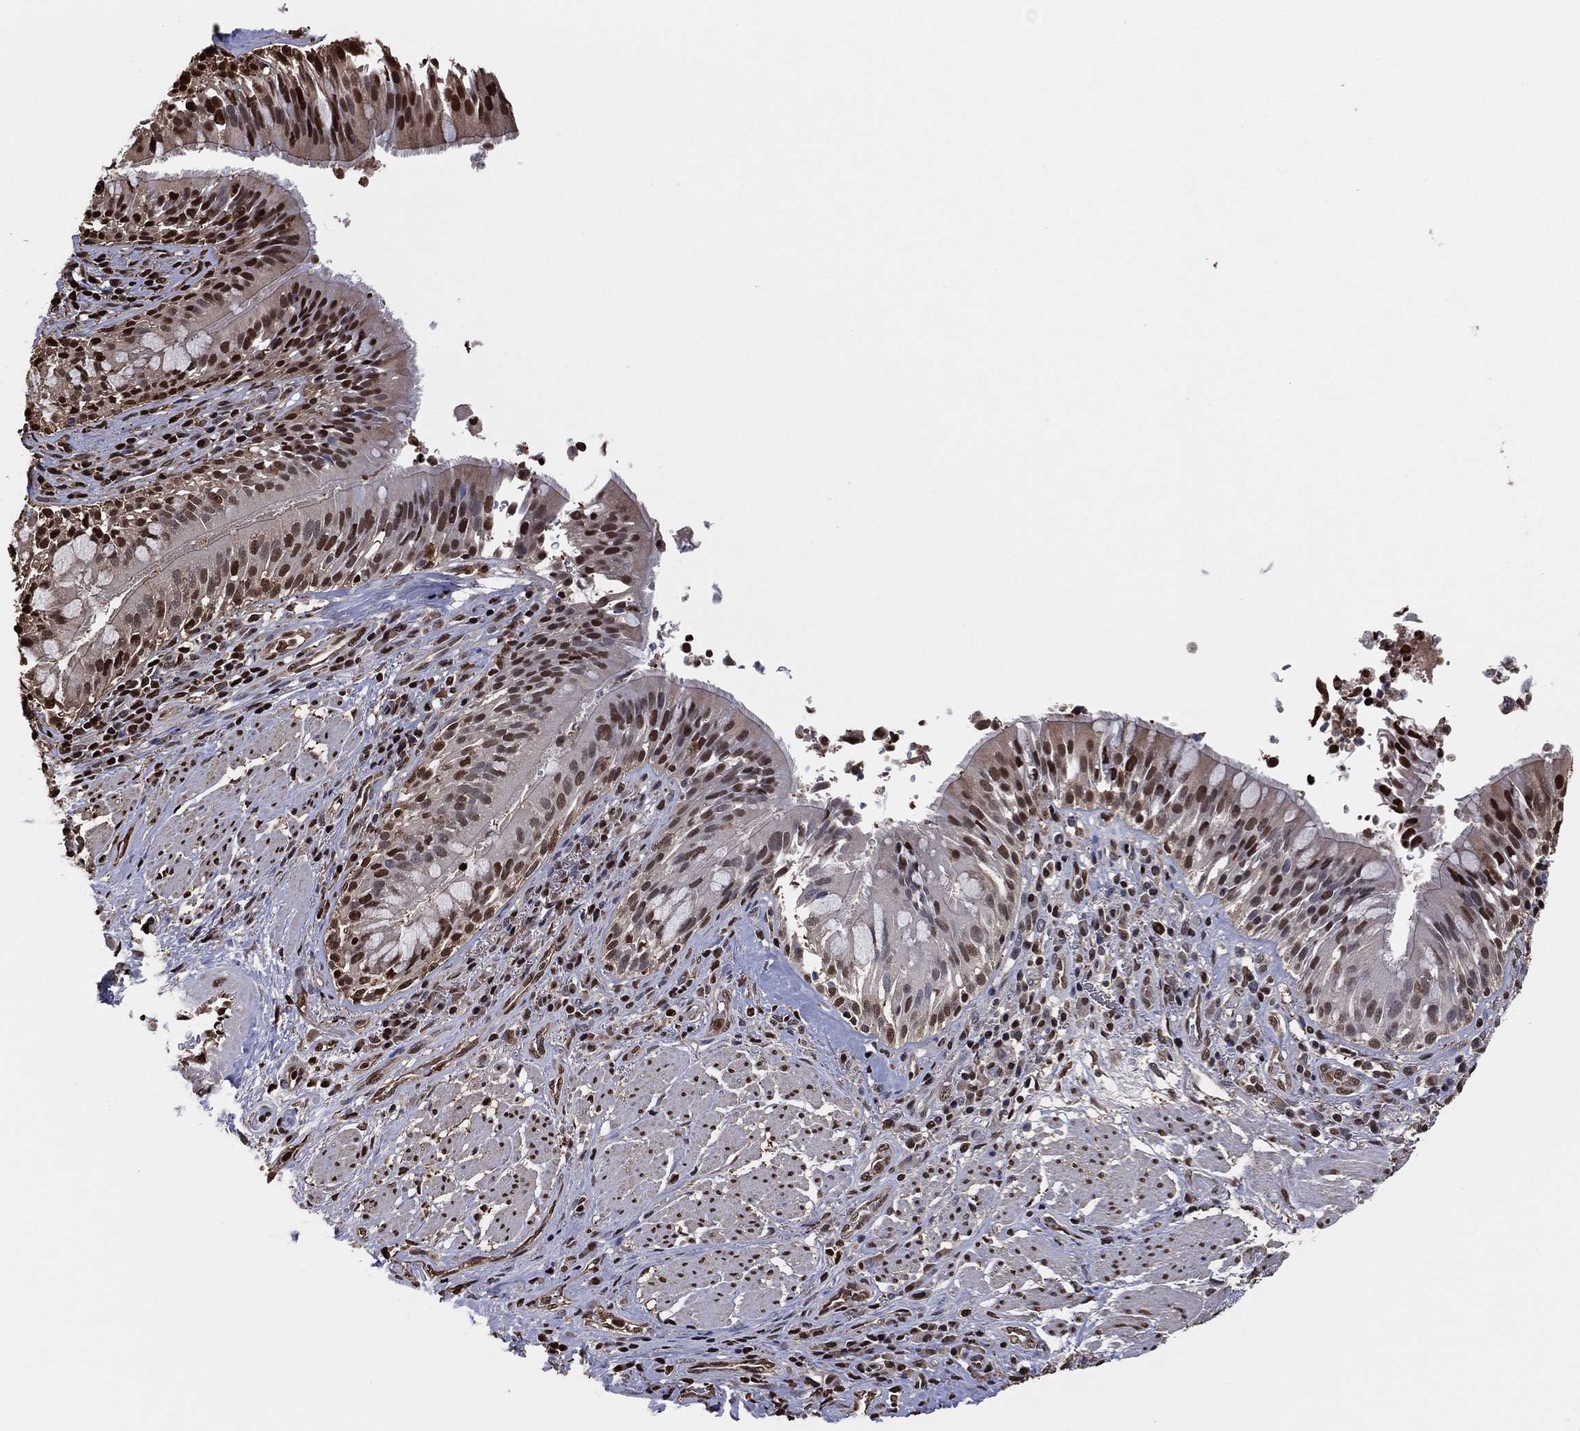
{"staining": {"intensity": "strong", "quantity": "25%-75%", "location": "nuclear"}, "tissue": "bronchus", "cell_type": "Respiratory epithelial cells", "image_type": "normal", "snomed": [{"axis": "morphology", "description": "Normal tissue, NOS"}, {"axis": "morphology", "description": "Squamous cell carcinoma, NOS"}, {"axis": "topography", "description": "Bronchus"}, {"axis": "topography", "description": "Lung"}], "caption": "An image of bronchus stained for a protein exhibits strong nuclear brown staining in respiratory epithelial cells. (DAB (3,3'-diaminobenzidine) = brown stain, brightfield microscopy at high magnification).", "gene": "GAPDH", "patient": {"sex": "male", "age": 64}}